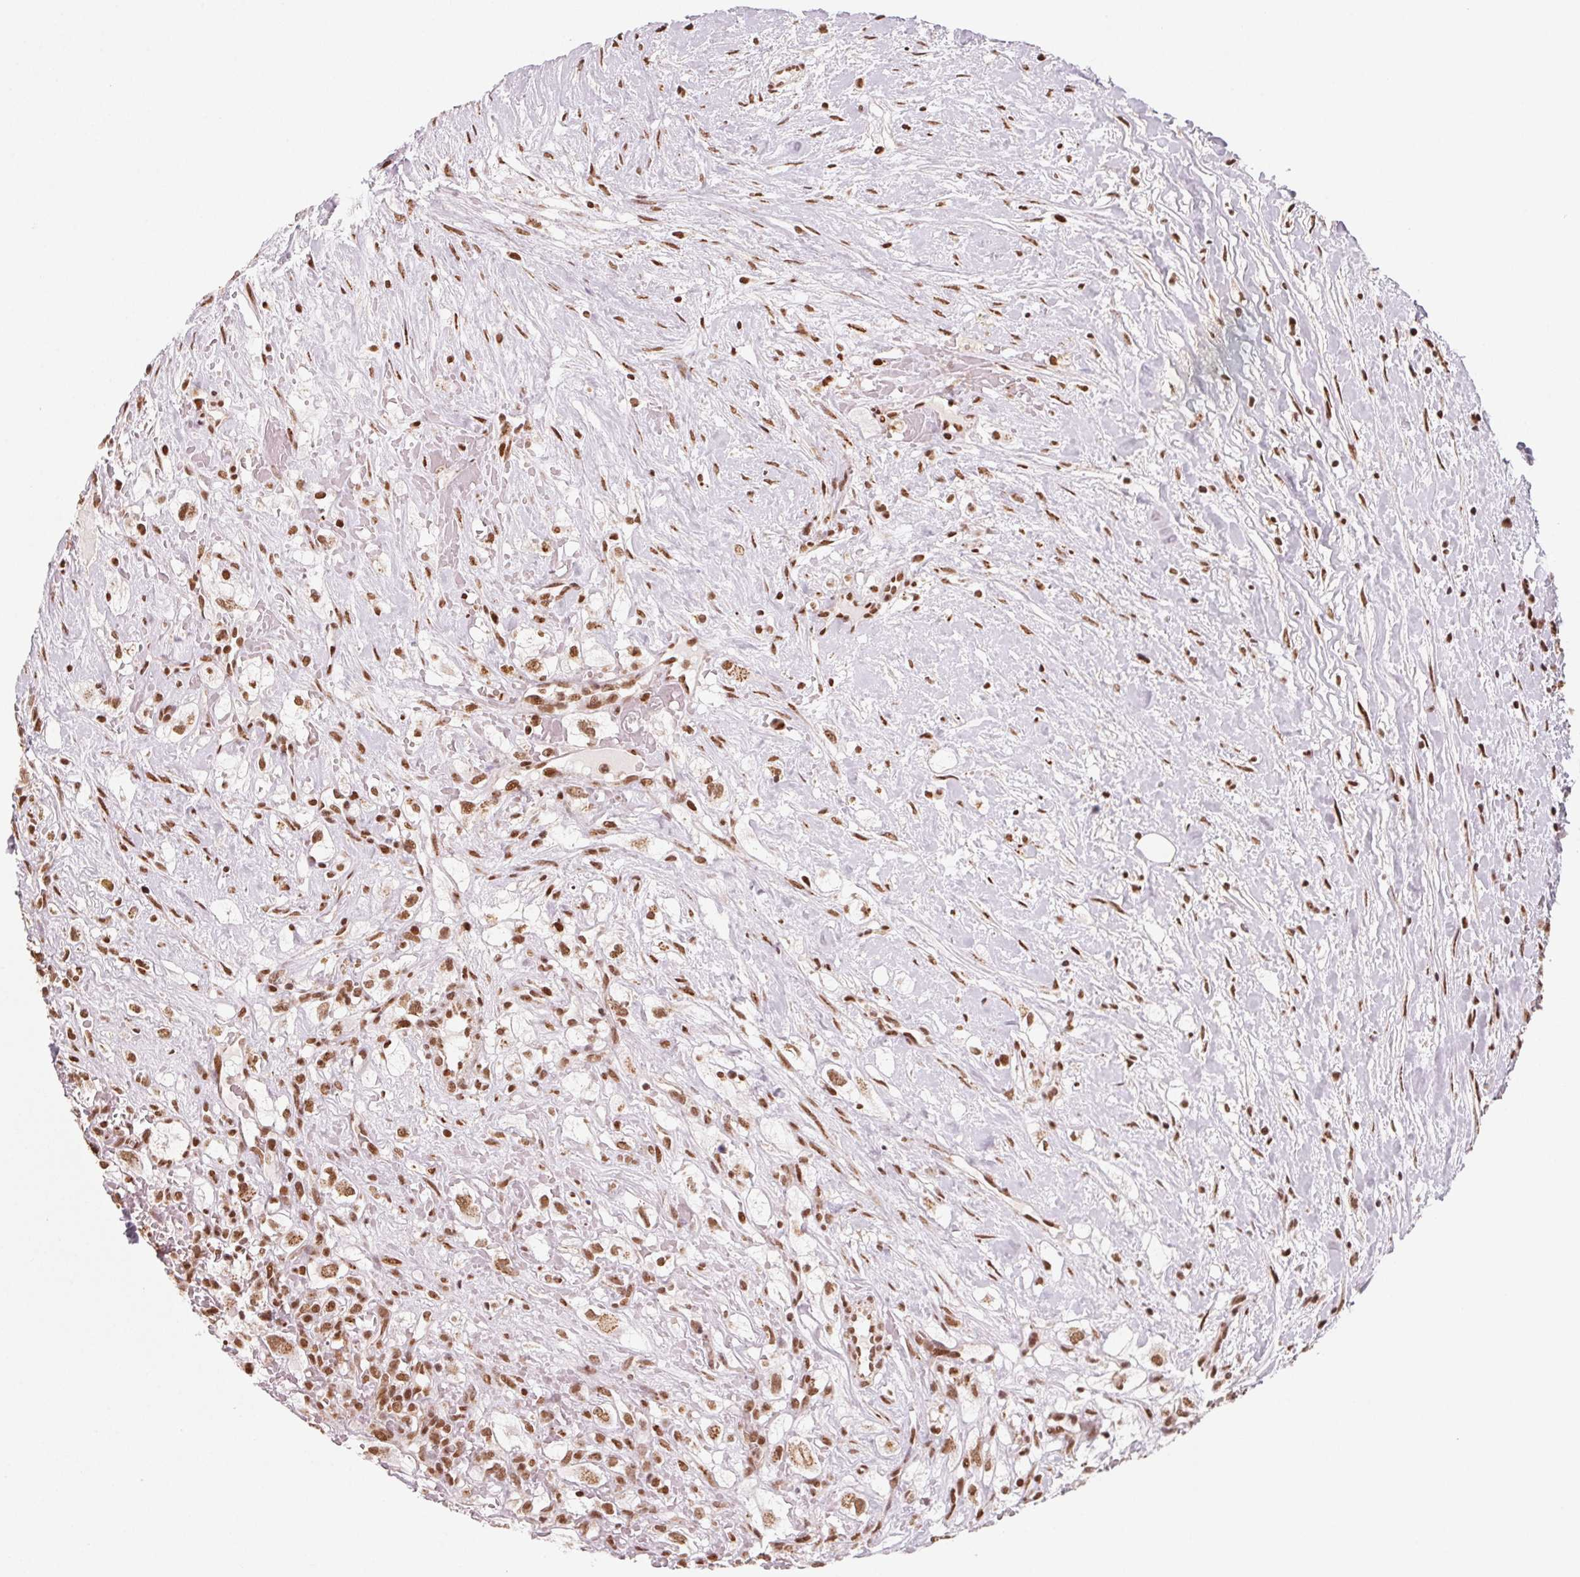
{"staining": {"intensity": "moderate", "quantity": ">75%", "location": "nuclear"}, "tissue": "renal cancer", "cell_type": "Tumor cells", "image_type": "cancer", "snomed": [{"axis": "morphology", "description": "Adenocarcinoma, NOS"}, {"axis": "topography", "description": "Kidney"}], "caption": "Renal cancer stained with a protein marker displays moderate staining in tumor cells.", "gene": "TOPORS", "patient": {"sex": "male", "age": 59}}